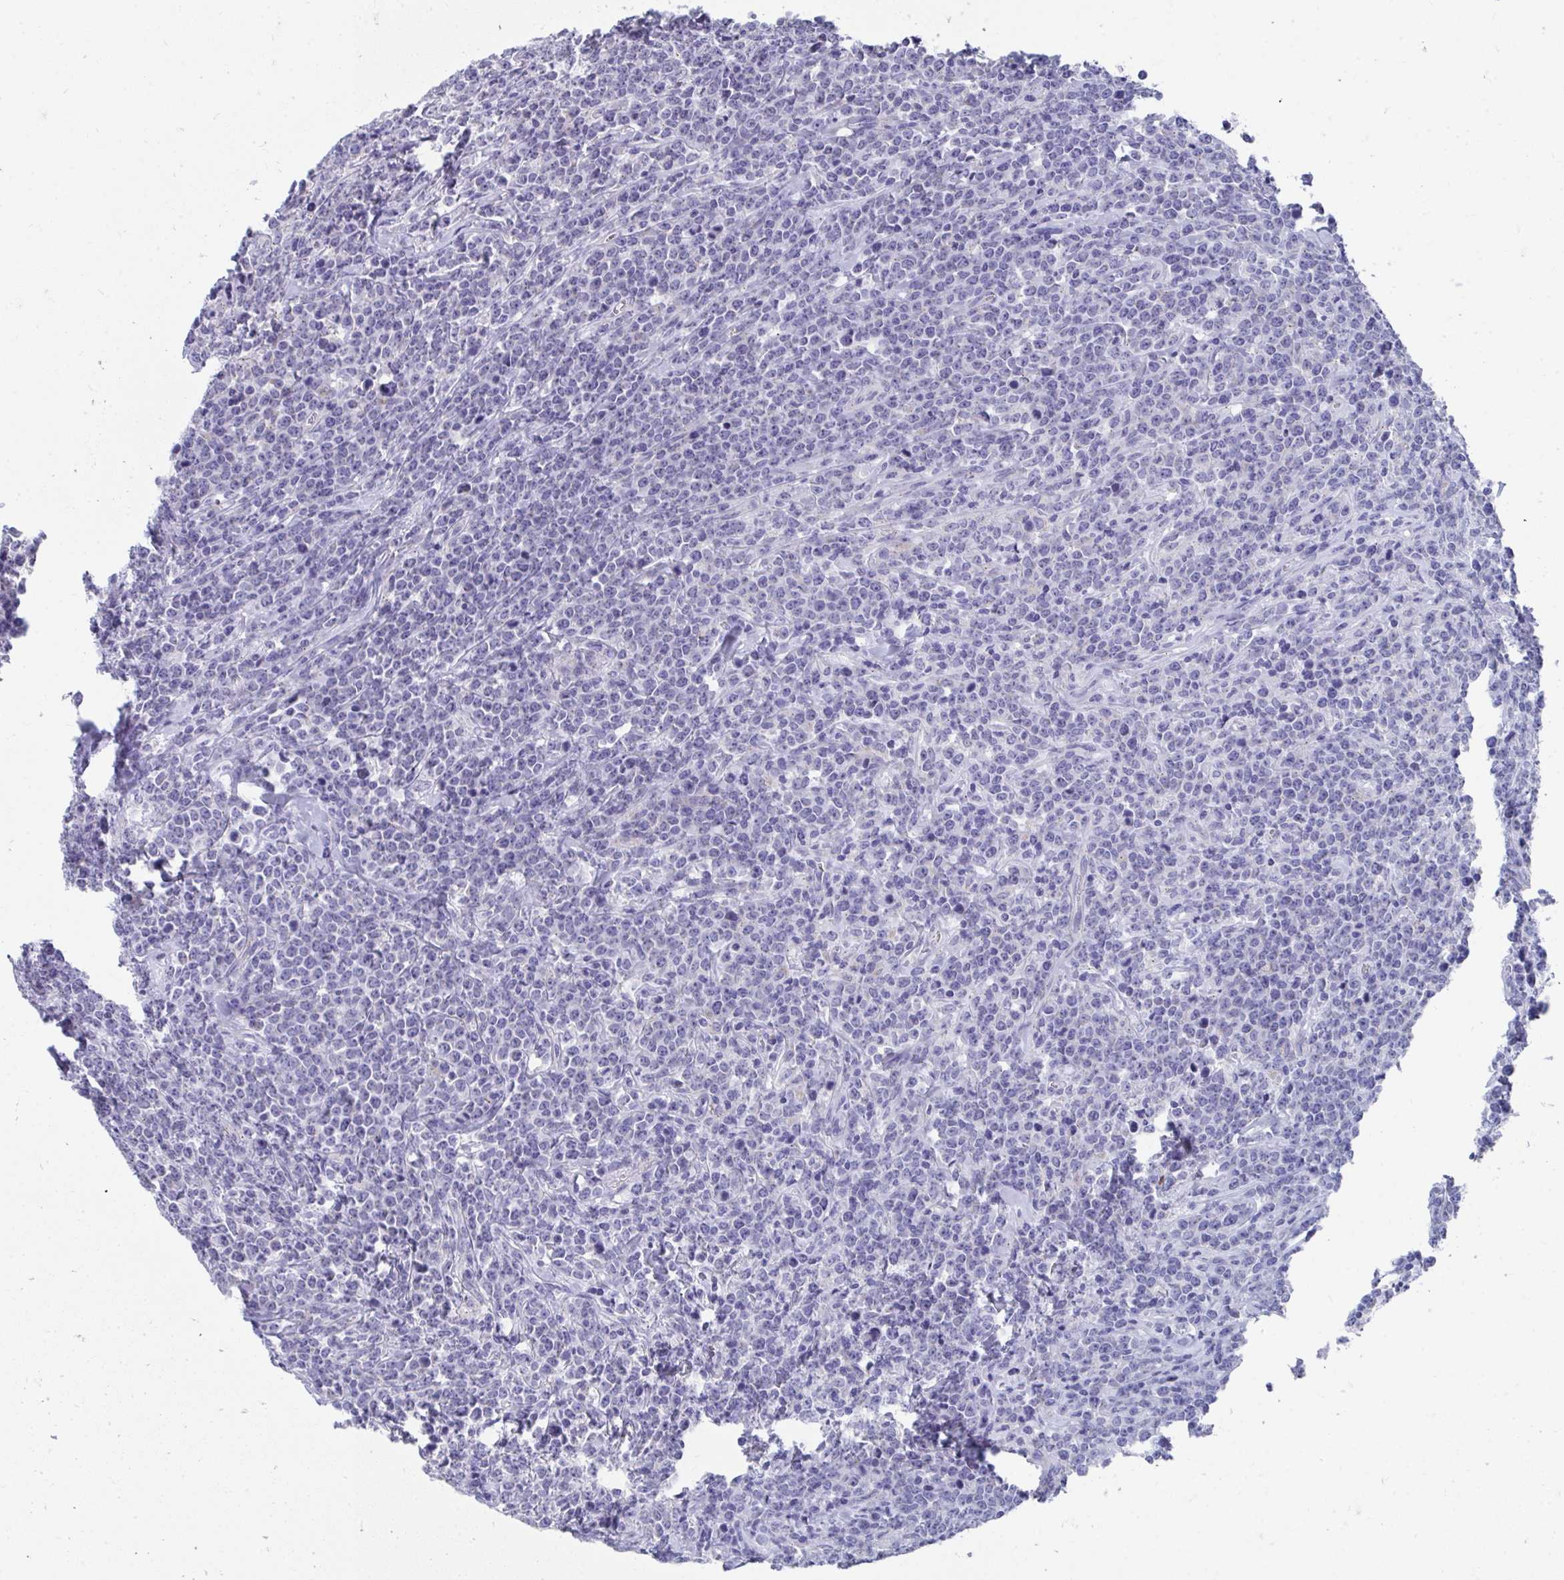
{"staining": {"intensity": "negative", "quantity": "none", "location": "none"}, "tissue": "lymphoma", "cell_type": "Tumor cells", "image_type": "cancer", "snomed": [{"axis": "morphology", "description": "Malignant lymphoma, non-Hodgkin's type, High grade"}, {"axis": "topography", "description": "Small intestine"}], "caption": "This is a image of IHC staining of malignant lymphoma, non-Hodgkin's type (high-grade), which shows no positivity in tumor cells.", "gene": "TMPRSS2", "patient": {"sex": "female", "age": 56}}